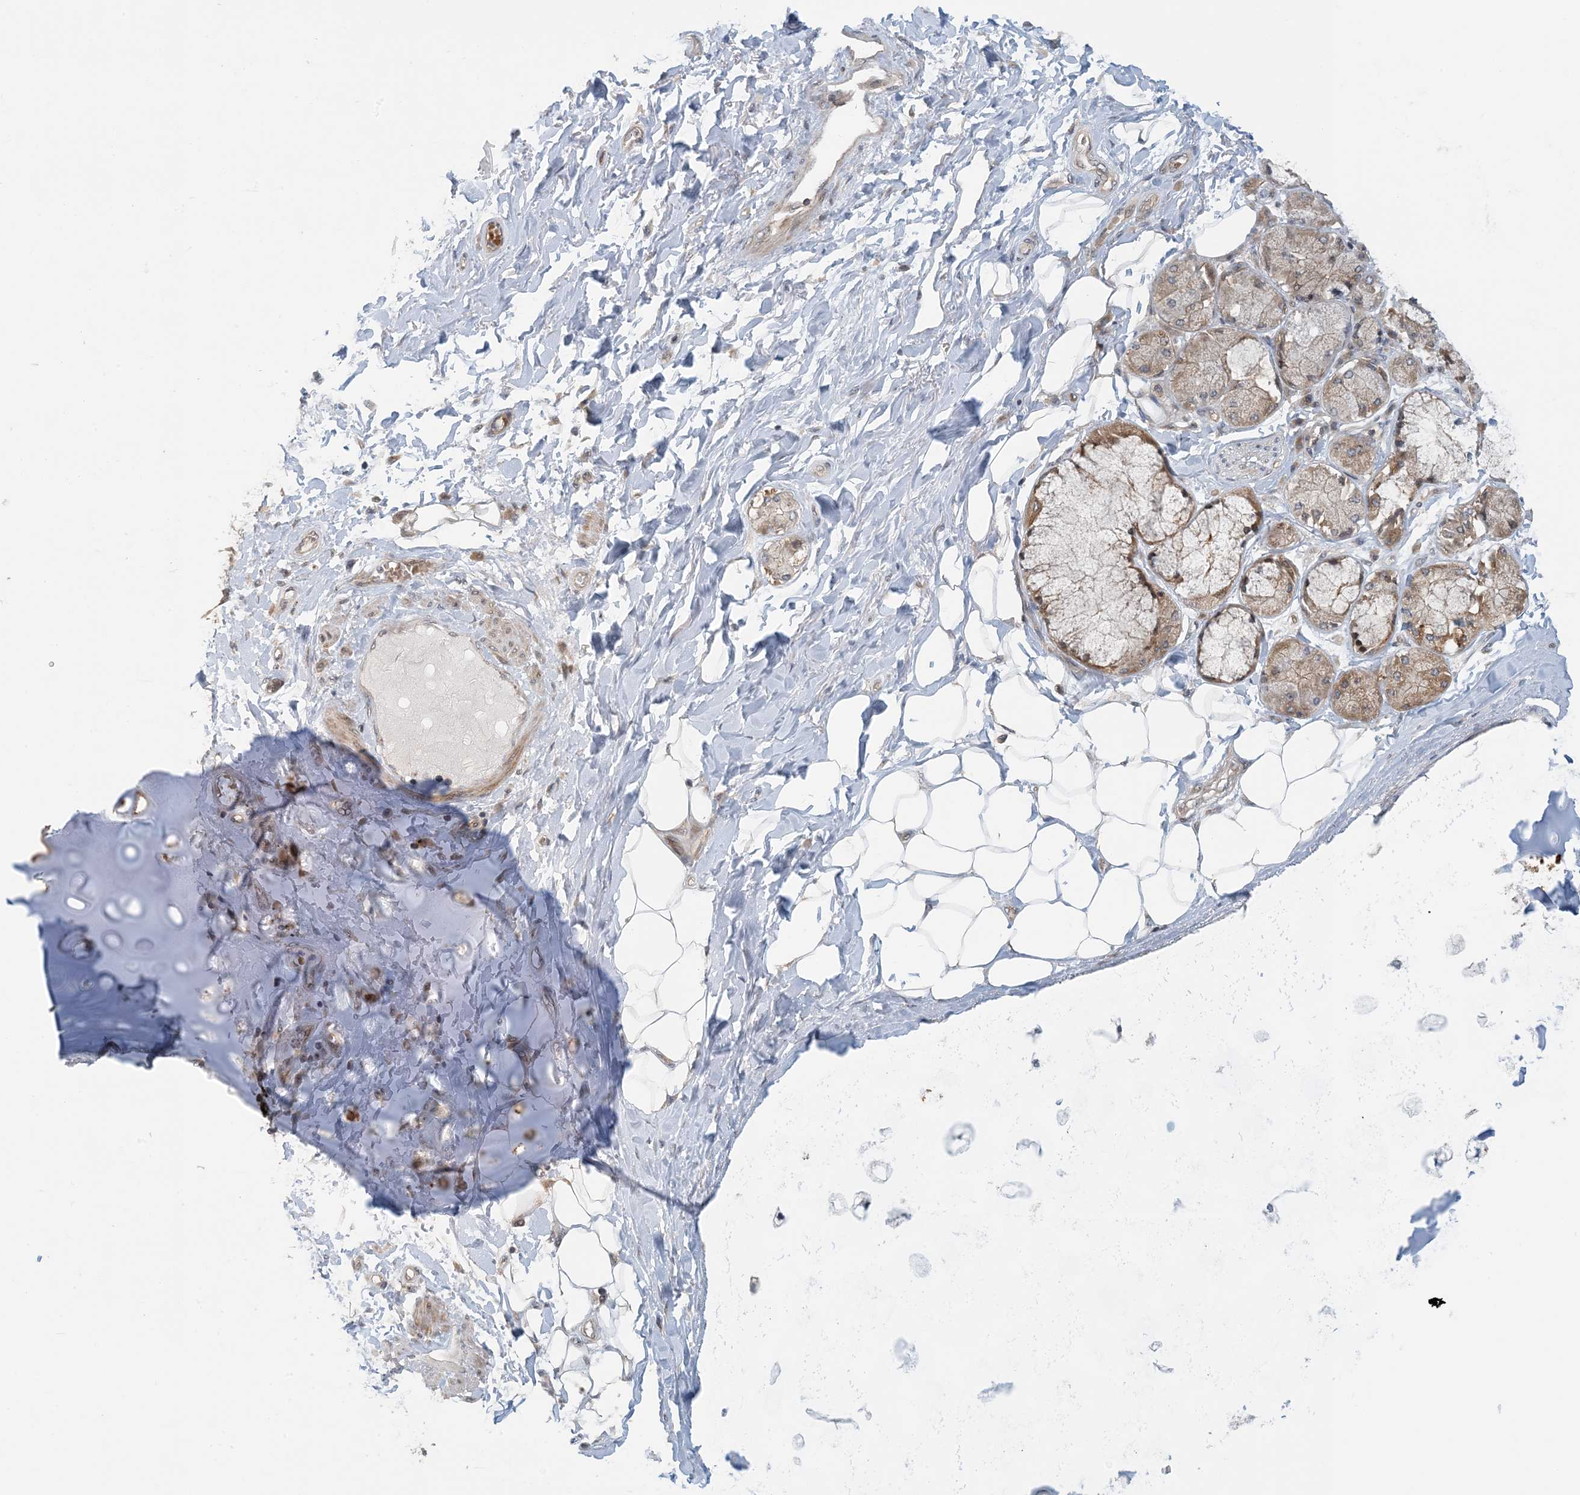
{"staining": {"intensity": "negative", "quantity": "none", "location": "none"}, "tissue": "adipose tissue", "cell_type": "Adipocytes", "image_type": "normal", "snomed": [{"axis": "morphology", "description": "Normal tissue, NOS"}, {"axis": "topography", "description": "Cartilage tissue"}, {"axis": "topography", "description": "Bronchus"}, {"axis": "topography", "description": "Lung"}, {"axis": "topography", "description": "Peripheral nerve tissue"}], "caption": "This photomicrograph is of benign adipose tissue stained with immunohistochemistry (IHC) to label a protein in brown with the nuclei are counter-stained blue. There is no positivity in adipocytes. Brightfield microscopy of IHC stained with DAB (3,3'-diaminobenzidine) (brown) and hematoxylin (blue), captured at high magnification.", "gene": "ATP13A2", "patient": {"sex": "female", "age": 49}}